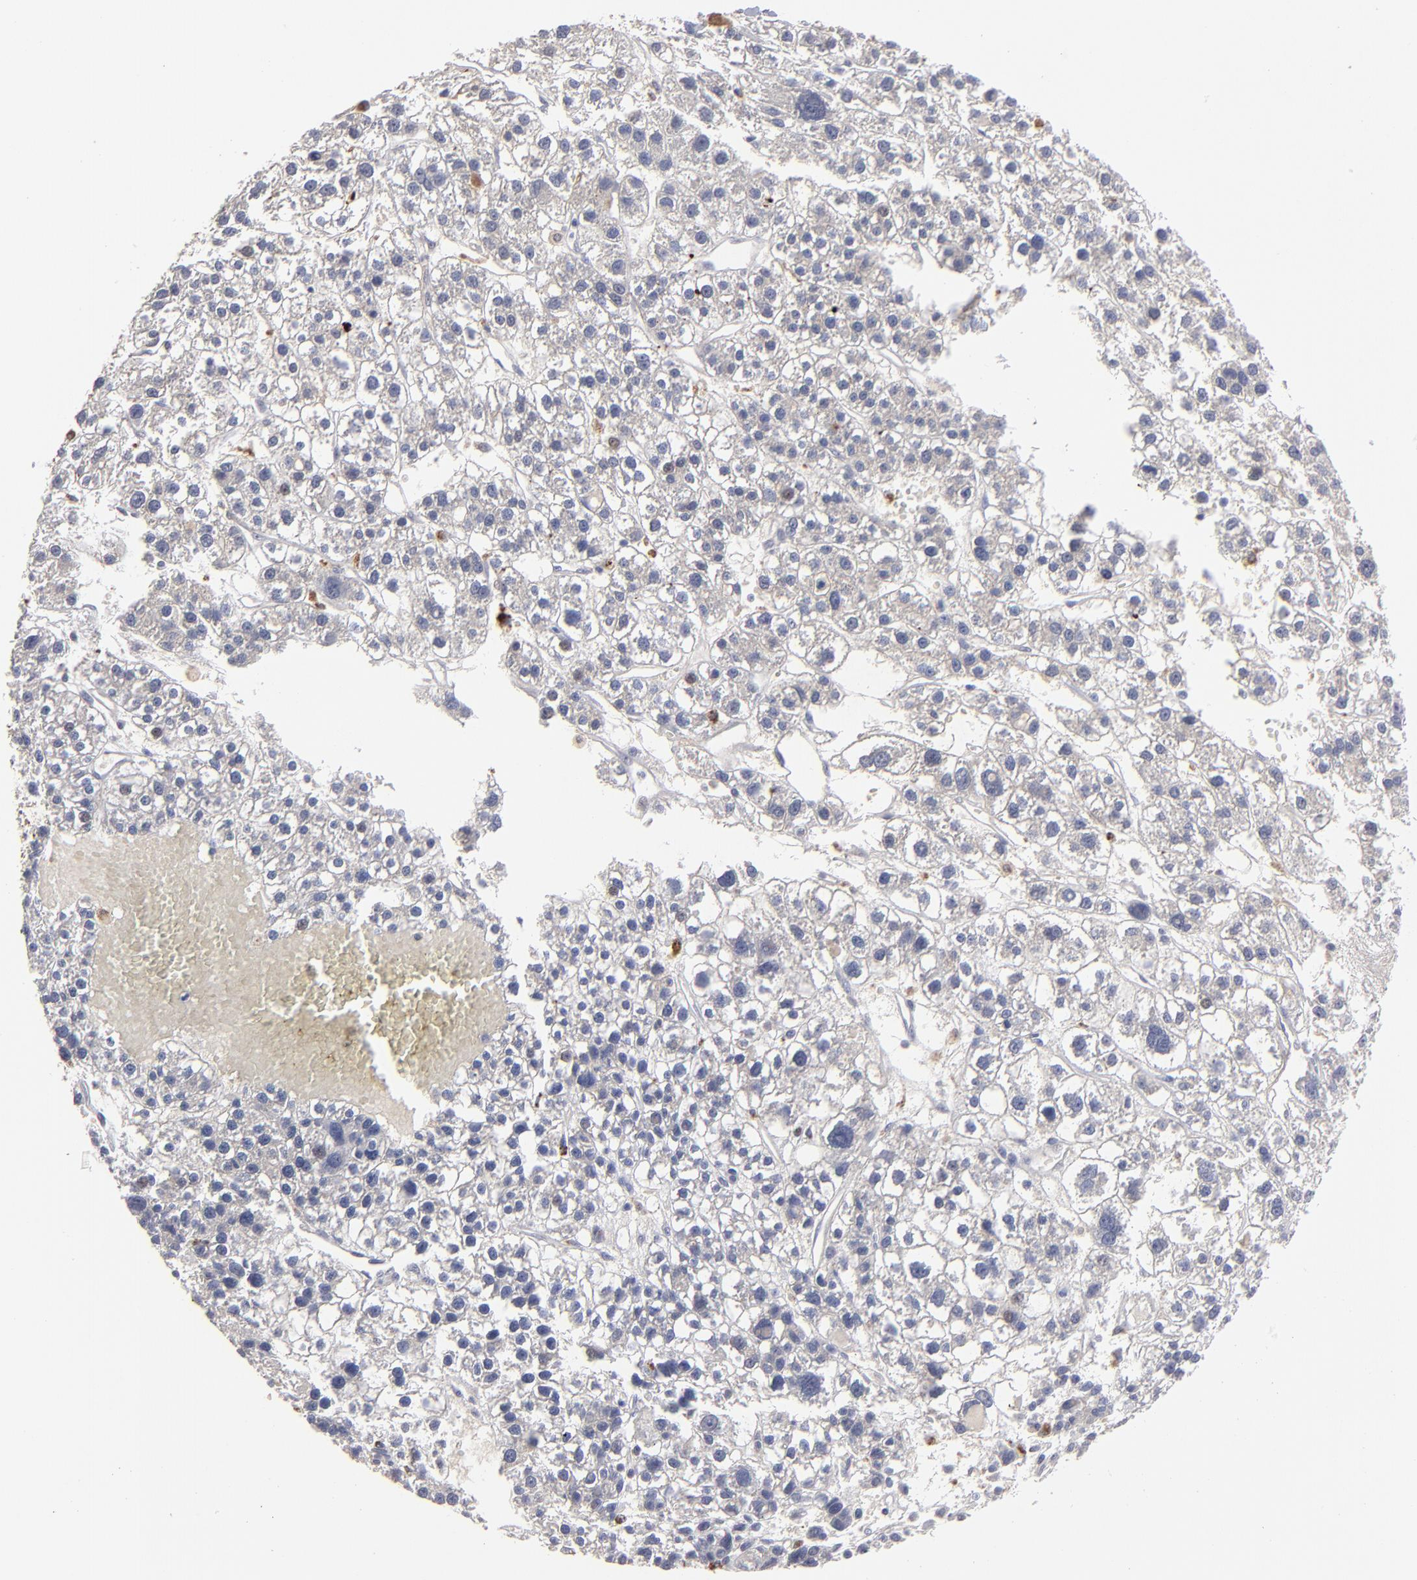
{"staining": {"intensity": "negative", "quantity": "none", "location": "none"}, "tissue": "liver cancer", "cell_type": "Tumor cells", "image_type": "cancer", "snomed": [{"axis": "morphology", "description": "Carcinoma, Hepatocellular, NOS"}, {"axis": "topography", "description": "Liver"}], "caption": "DAB (3,3'-diaminobenzidine) immunohistochemical staining of liver hepatocellular carcinoma reveals no significant expression in tumor cells. (IHC, brightfield microscopy, high magnification).", "gene": "GPM6B", "patient": {"sex": "female", "age": 85}}